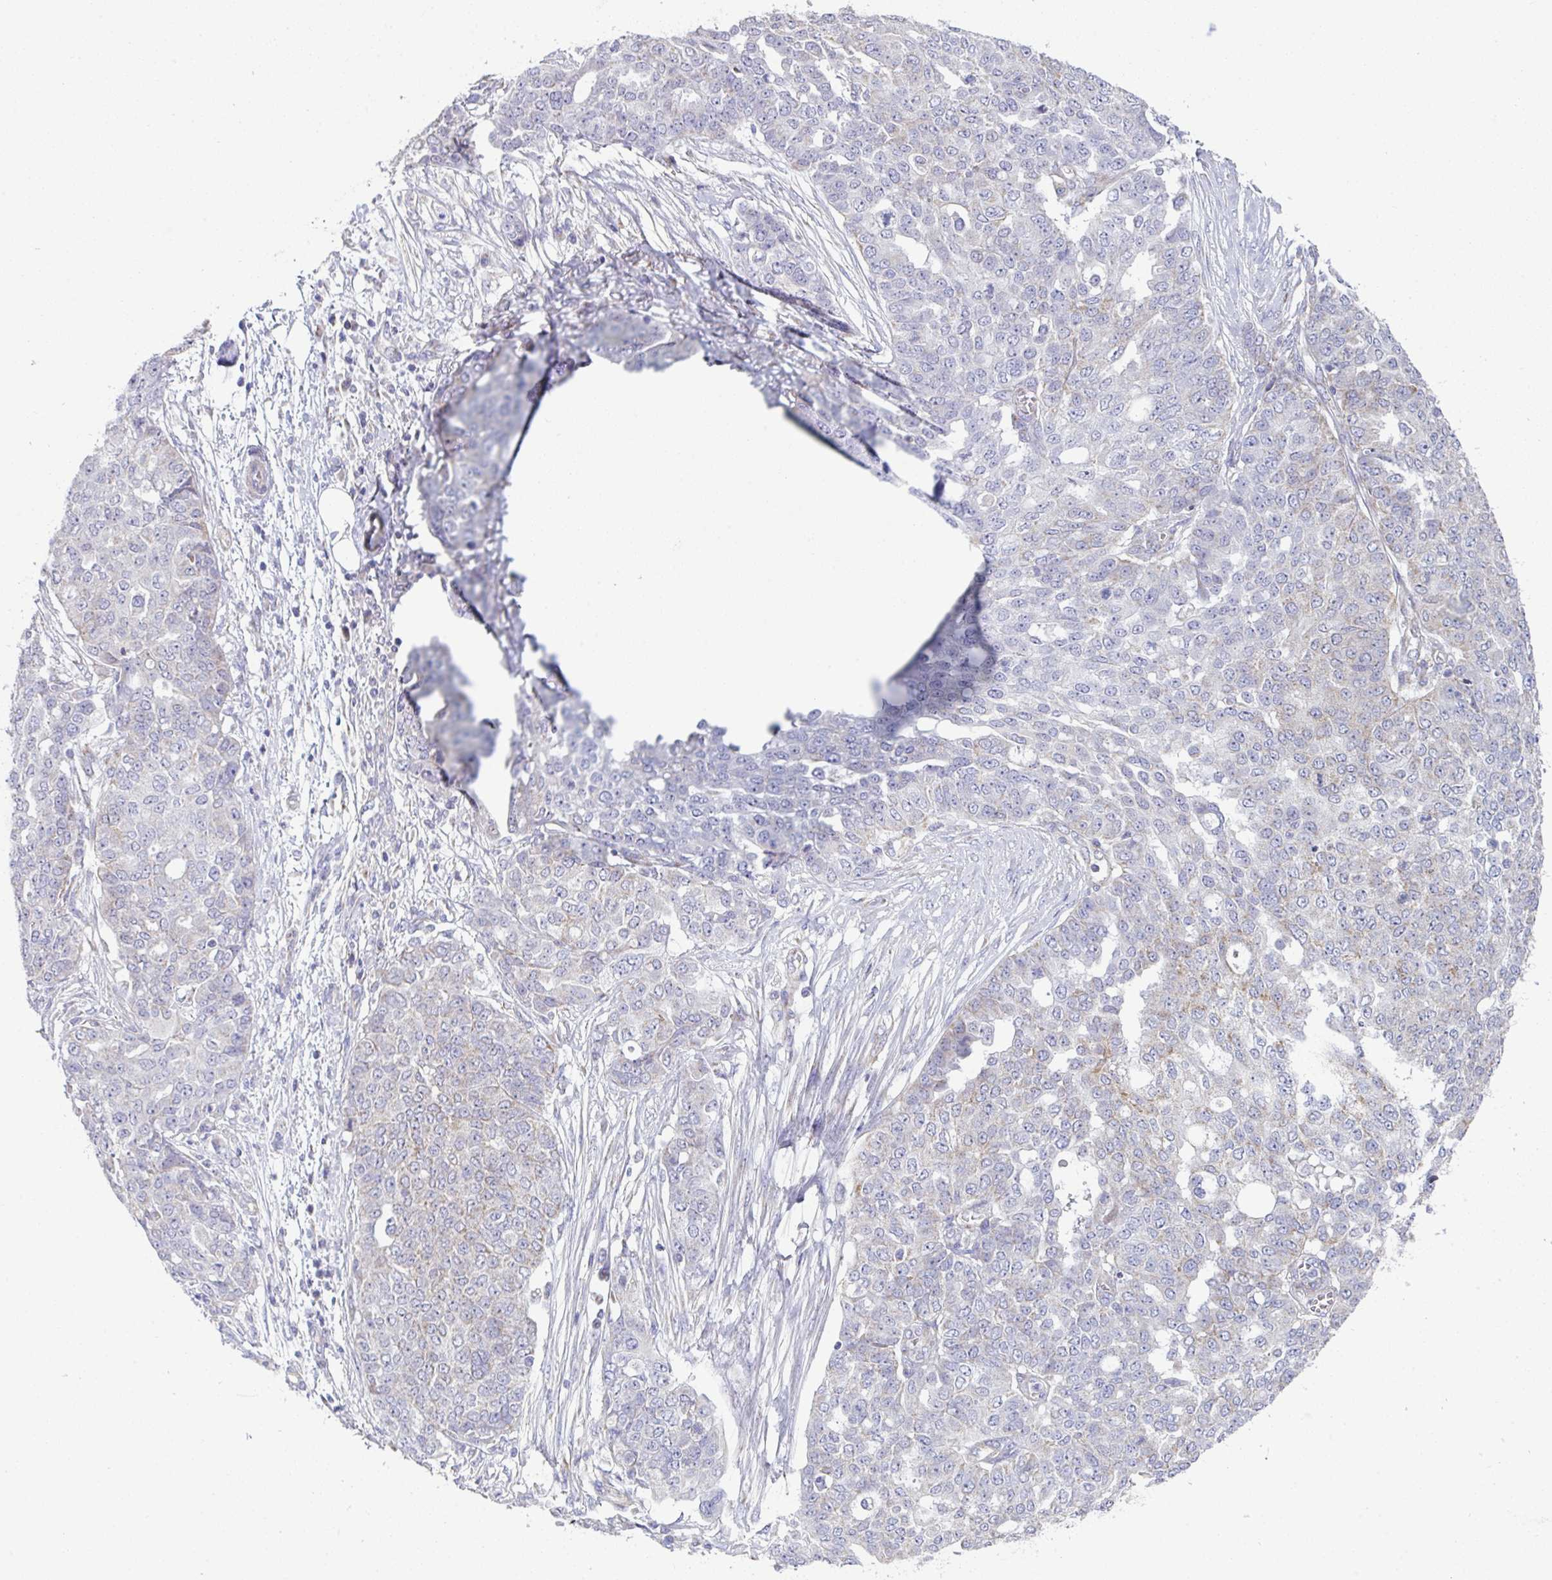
{"staining": {"intensity": "negative", "quantity": "none", "location": "none"}, "tissue": "ovarian cancer", "cell_type": "Tumor cells", "image_type": "cancer", "snomed": [{"axis": "morphology", "description": "Cystadenocarcinoma, serous, NOS"}, {"axis": "topography", "description": "Soft tissue"}, {"axis": "topography", "description": "Ovary"}], "caption": "There is no significant positivity in tumor cells of ovarian cancer (serous cystadenocarcinoma). (DAB immunohistochemistry (IHC), high magnification).", "gene": "DOK7", "patient": {"sex": "female", "age": 57}}